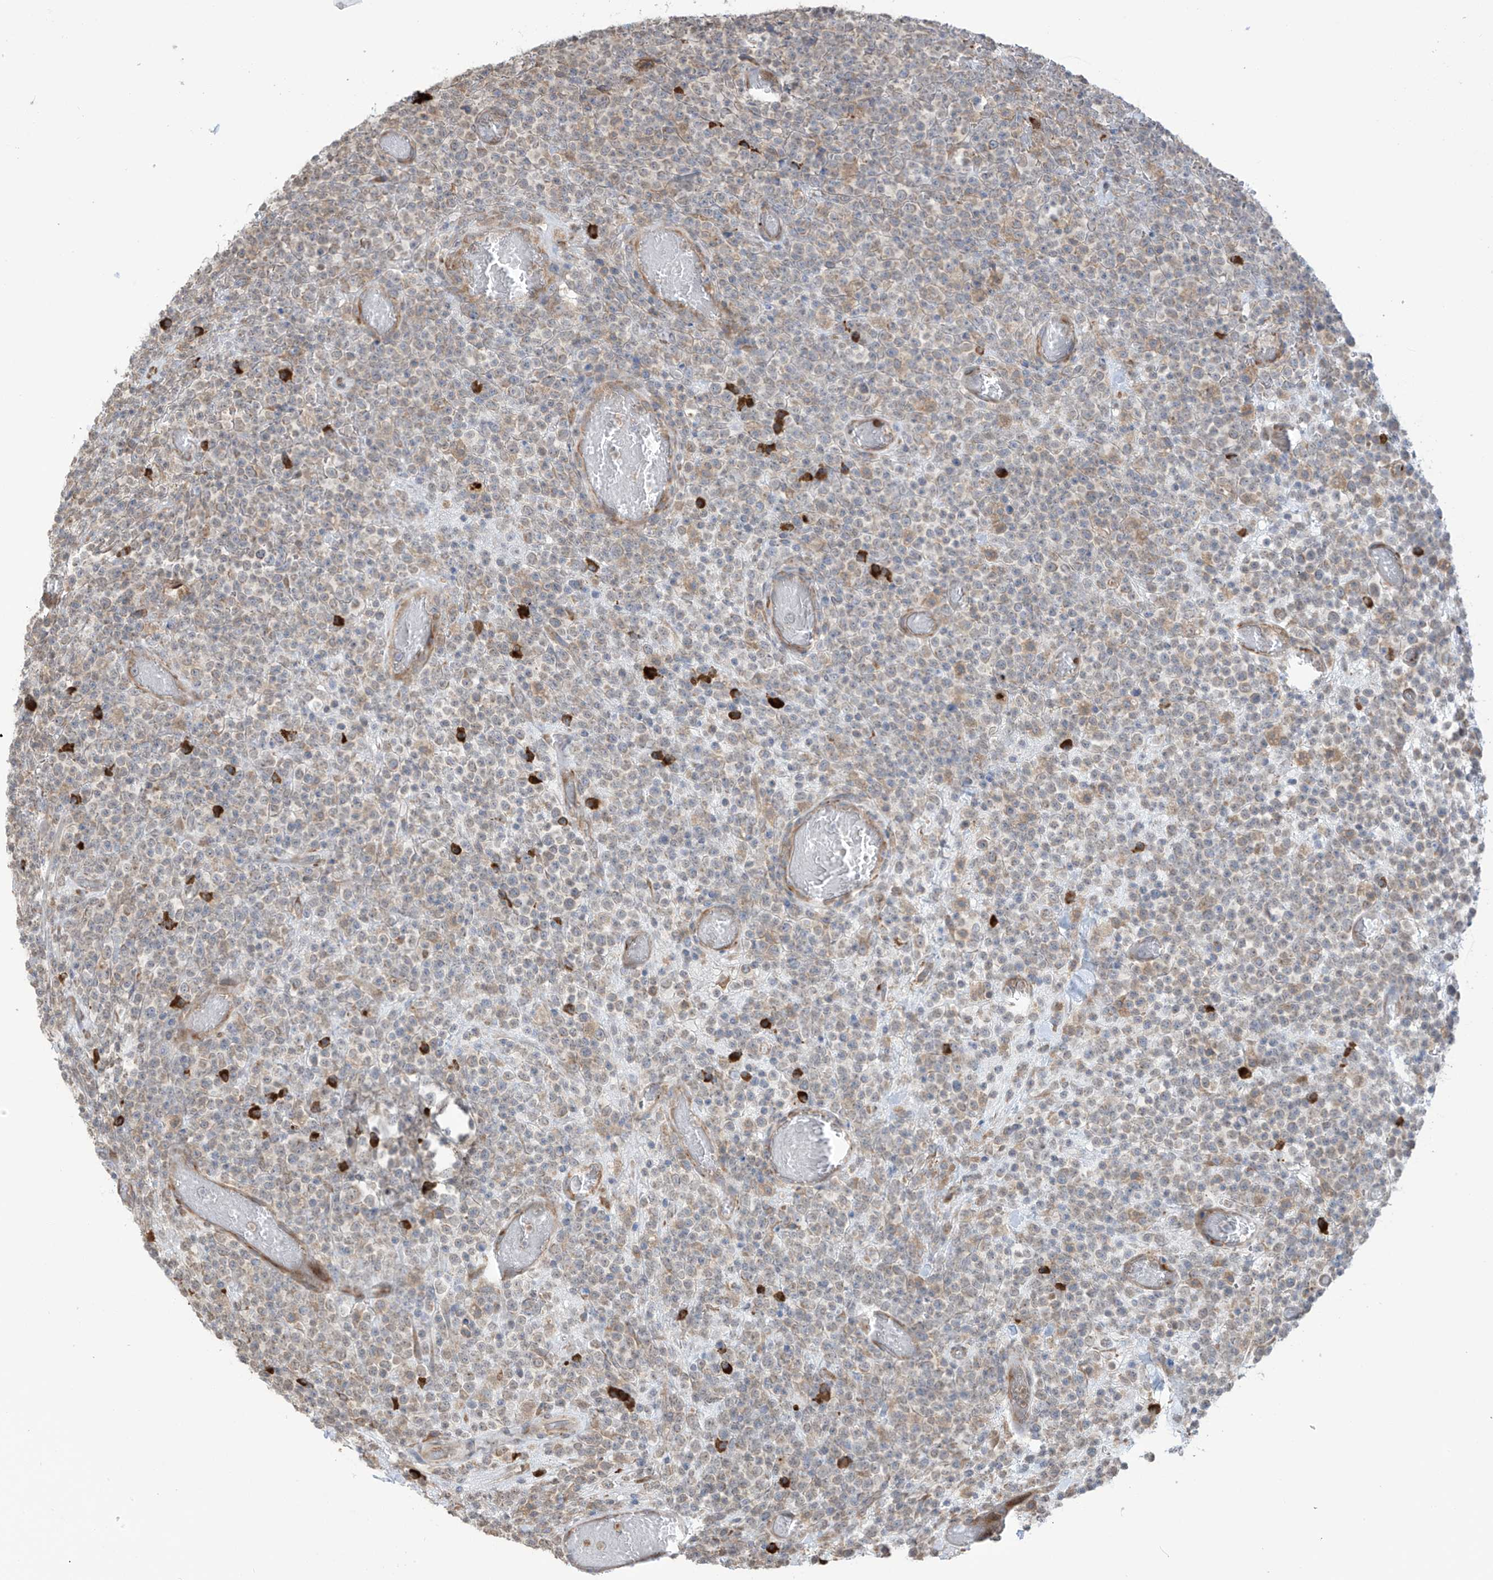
{"staining": {"intensity": "negative", "quantity": "none", "location": "none"}, "tissue": "lymphoma", "cell_type": "Tumor cells", "image_type": "cancer", "snomed": [{"axis": "morphology", "description": "Malignant lymphoma, non-Hodgkin's type, High grade"}, {"axis": "topography", "description": "Colon"}], "caption": "Image shows no protein positivity in tumor cells of malignant lymphoma, non-Hodgkin's type (high-grade) tissue. Brightfield microscopy of immunohistochemistry stained with DAB (brown) and hematoxylin (blue), captured at high magnification.", "gene": "KIAA1522", "patient": {"sex": "female", "age": 53}}